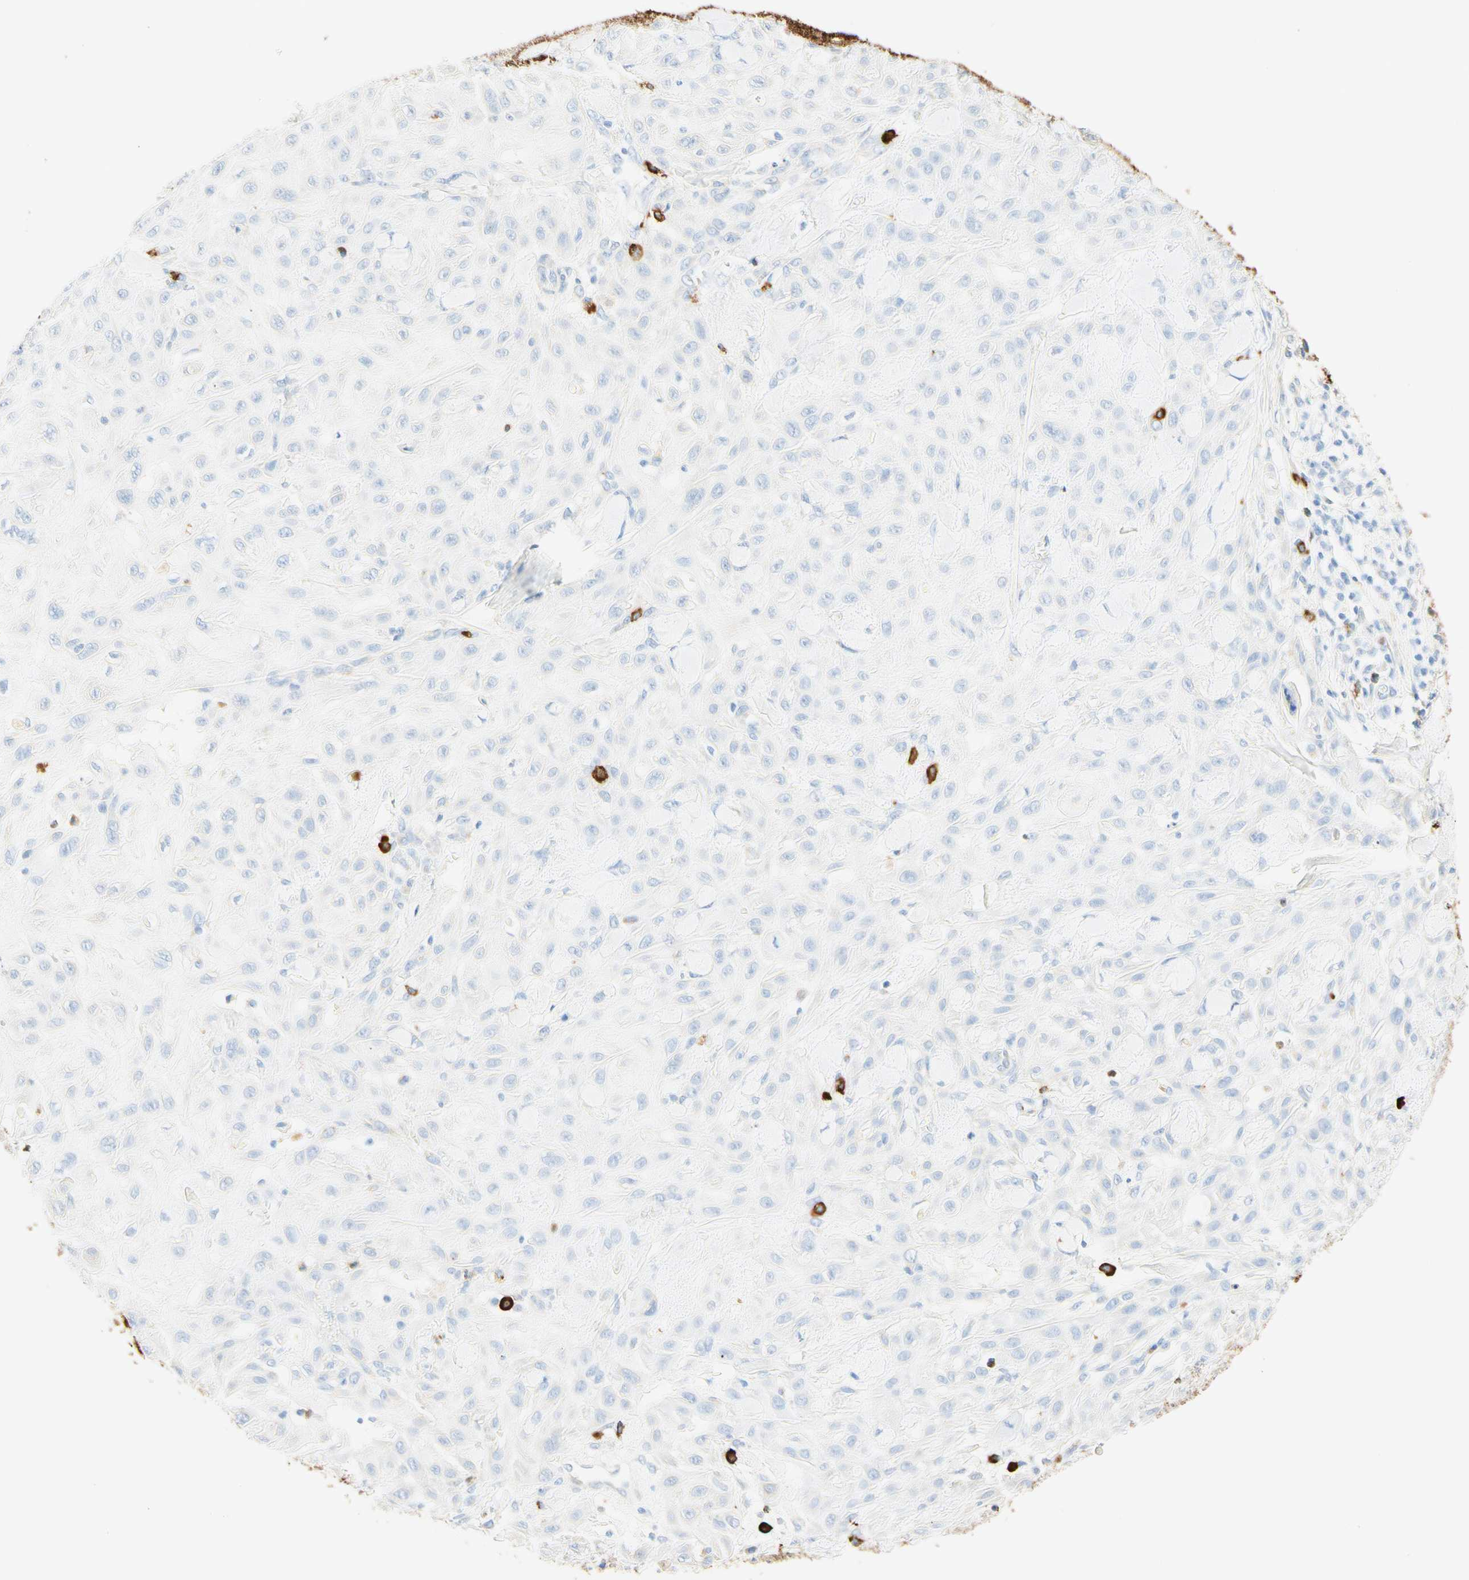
{"staining": {"intensity": "negative", "quantity": "none", "location": "none"}, "tissue": "skin cancer", "cell_type": "Tumor cells", "image_type": "cancer", "snomed": [{"axis": "morphology", "description": "Squamous cell carcinoma, NOS"}, {"axis": "topography", "description": "Skin"}], "caption": "This micrograph is of skin cancer stained with immunohistochemistry to label a protein in brown with the nuclei are counter-stained blue. There is no staining in tumor cells.", "gene": "CD63", "patient": {"sex": "male", "age": 24}}